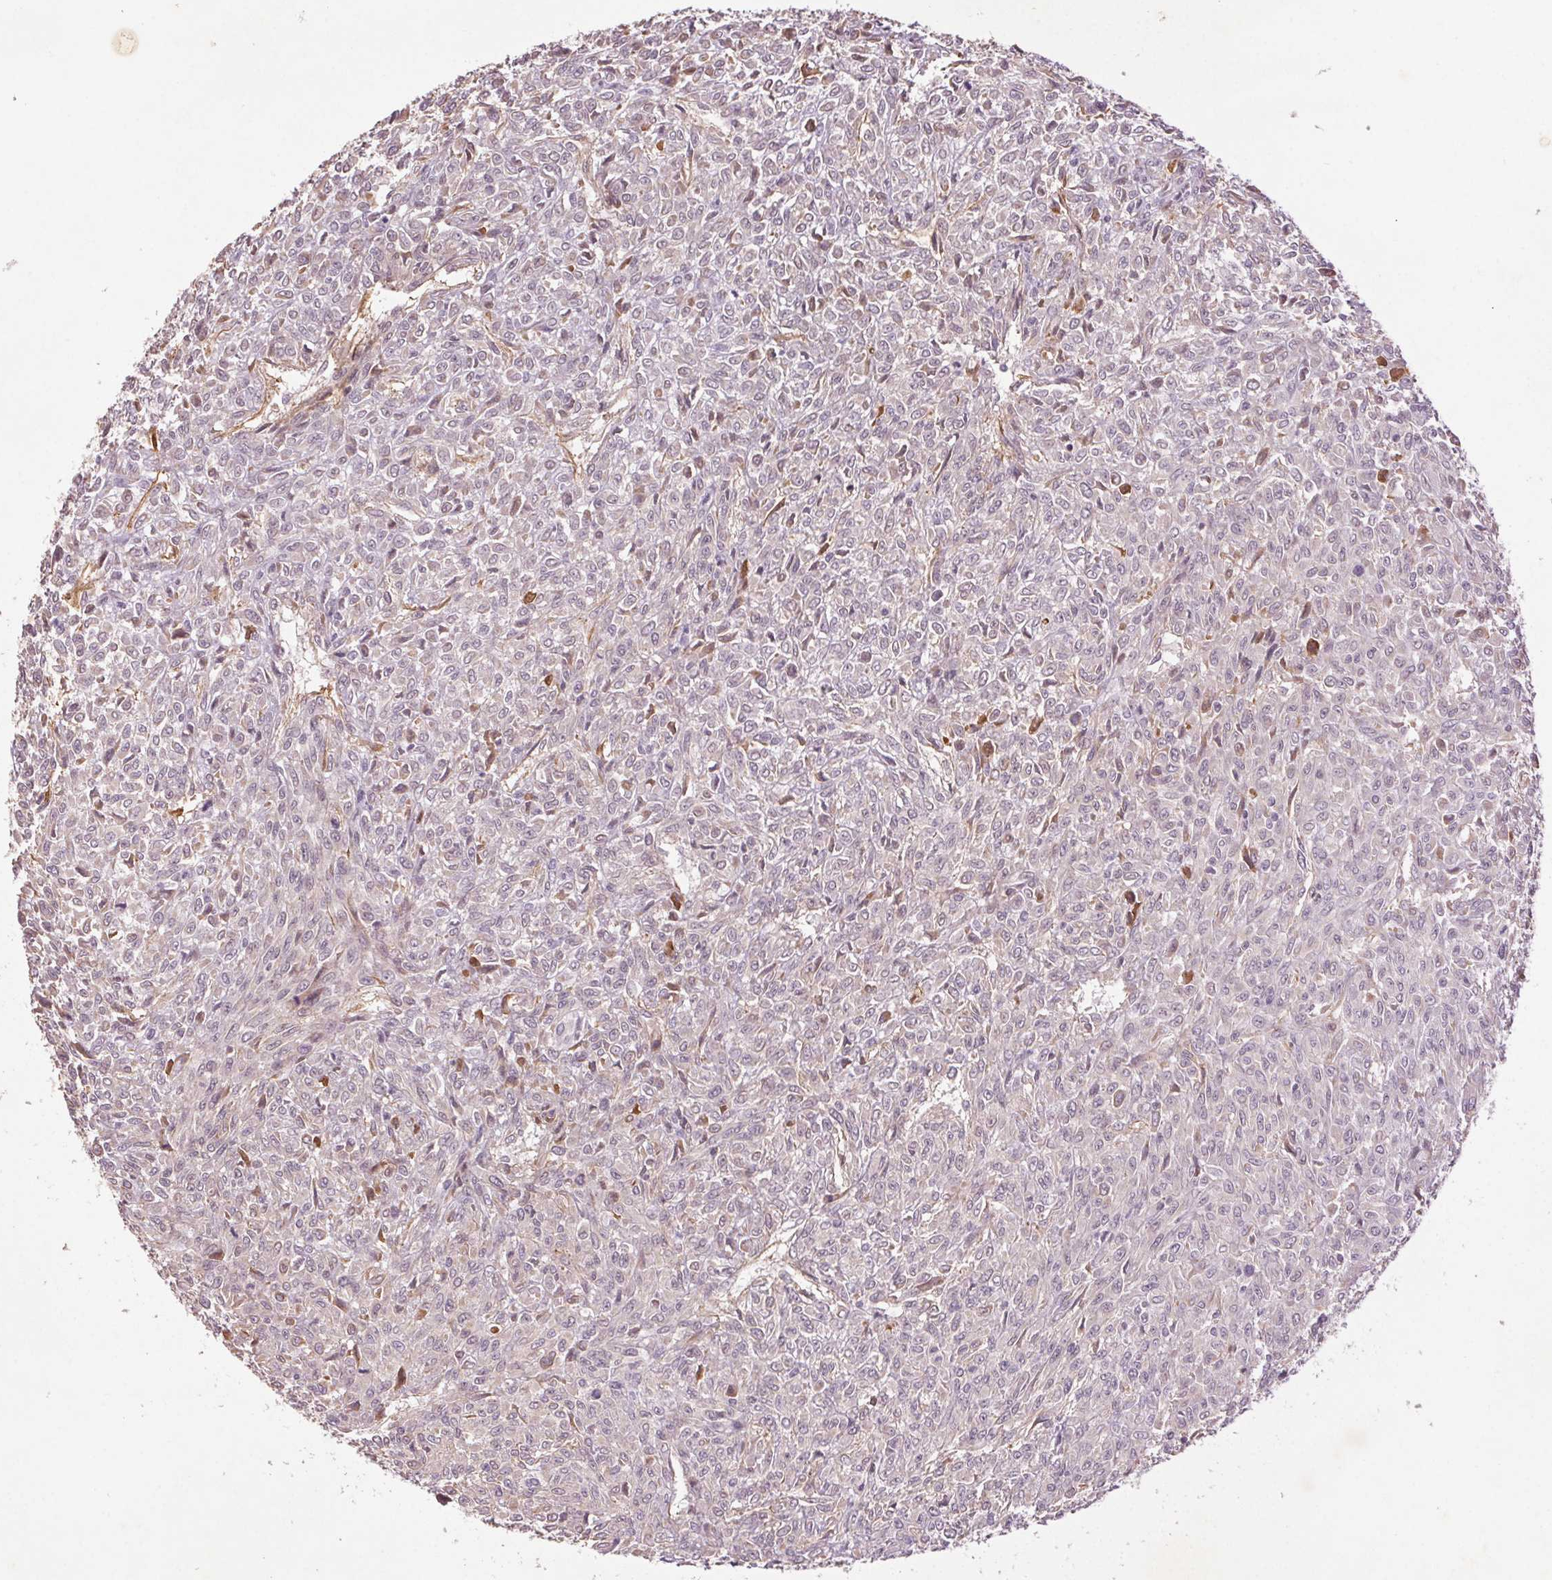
{"staining": {"intensity": "negative", "quantity": "none", "location": "none"}, "tissue": "renal cancer", "cell_type": "Tumor cells", "image_type": "cancer", "snomed": [{"axis": "morphology", "description": "Adenocarcinoma, NOS"}, {"axis": "topography", "description": "Kidney"}], "caption": "An image of renal cancer (adenocarcinoma) stained for a protein exhibits no brown staining in tumor cells. Brightfield microscopy of immunohistochemistry stained with DAB (3,3'-diaminobenzidine) (brown) and hematoxylin (blue), captured at high magnification.", "gene": "CCSER1", "patient": {"sex": "male", "age": 58}}